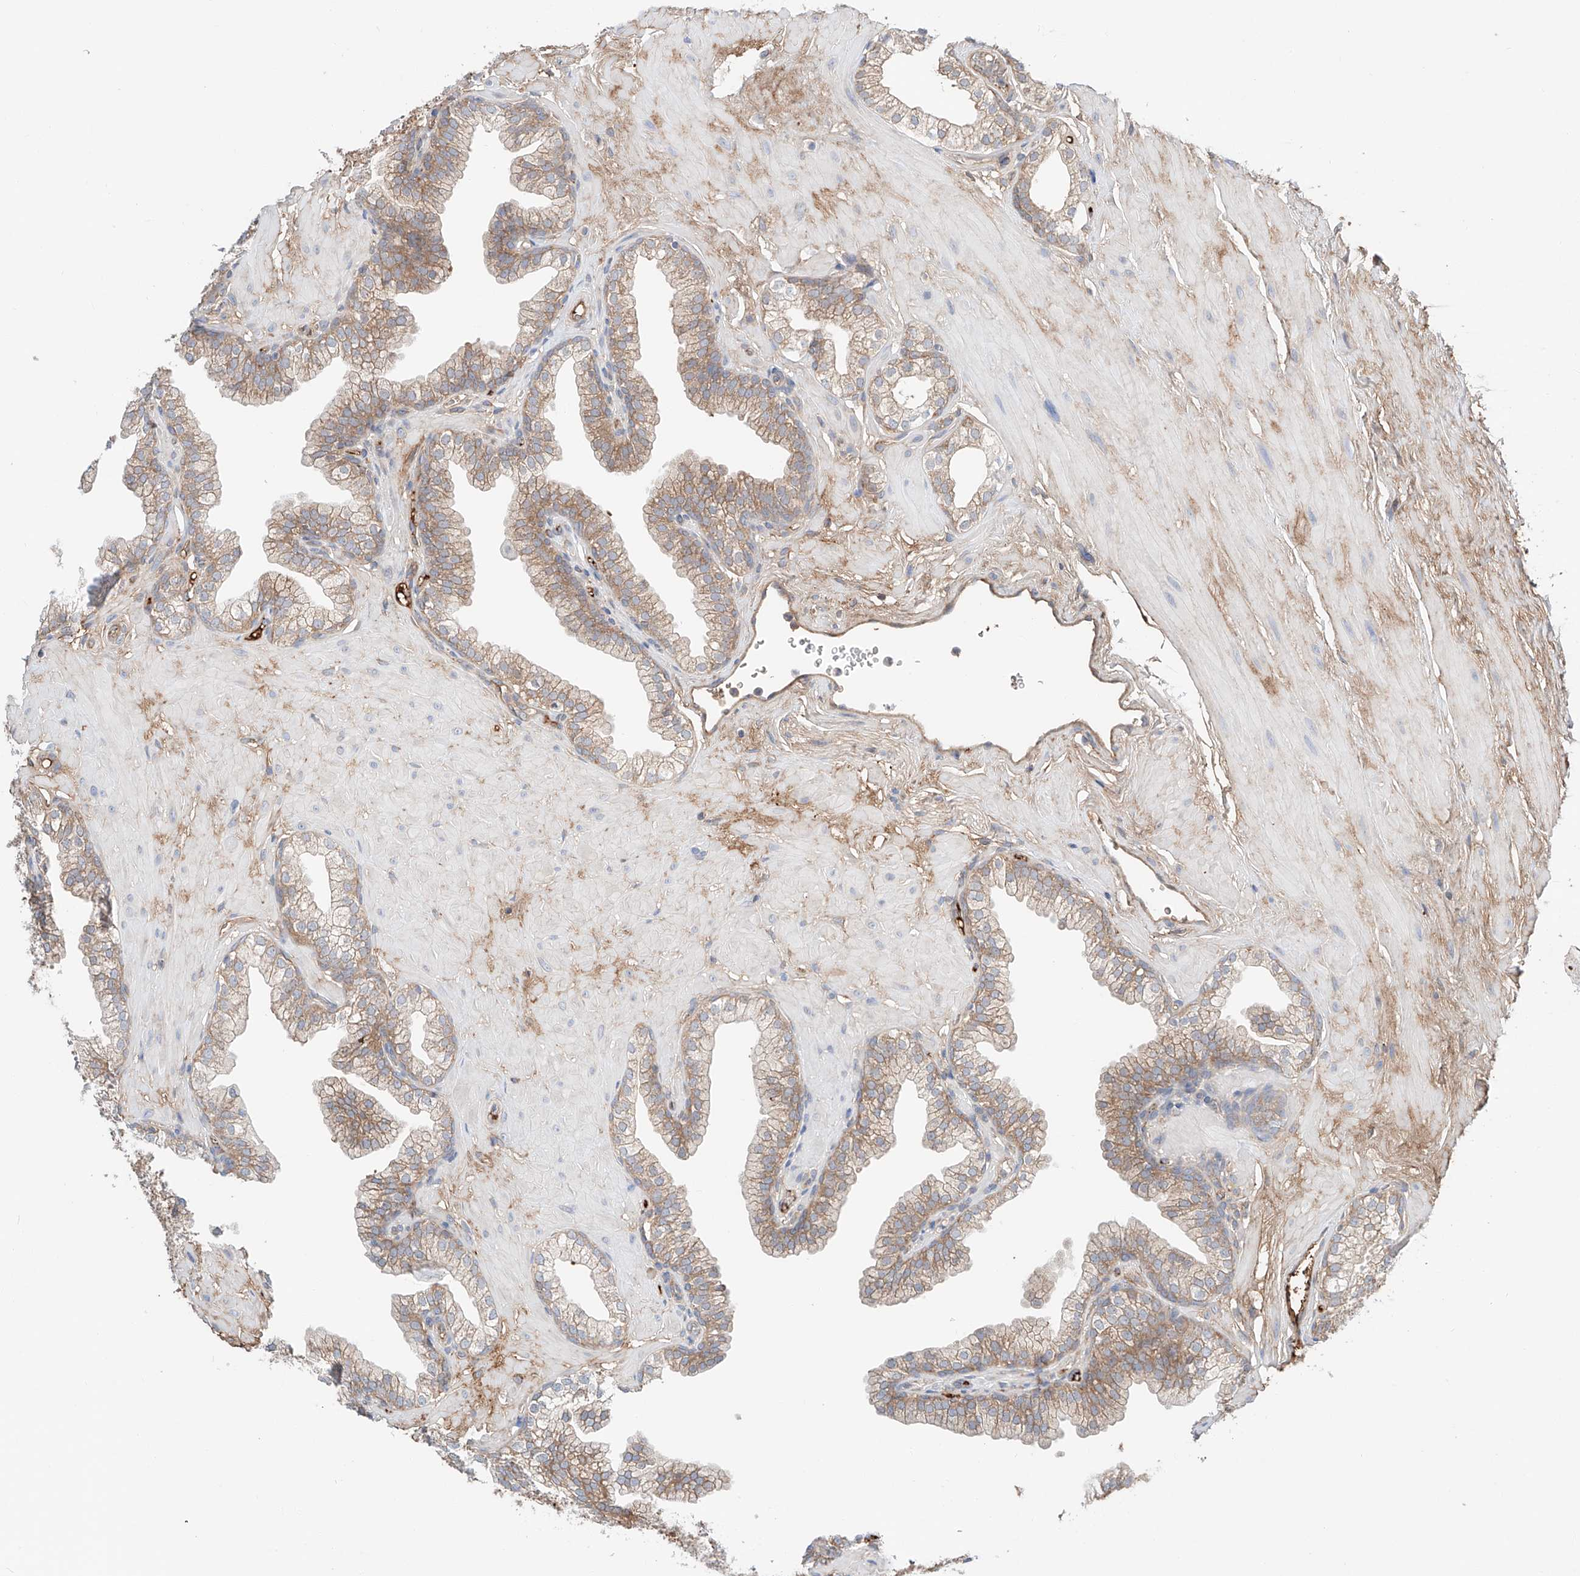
{"staining": {"intensity": "weak", "quantity": ">75%", "location": "cytoplasmic/membranous"}, "tissue": "prostate", "cell_type": "Glandular cells", "image_type": "normal", "snomed": [{"axis": "morphology", "description": "Normal tissue, NOS"}, {"axis": "morphology", "description": "Urothelial carcinoma, Low grade"}, {"axis": "topography", "description": "Urinary bladder"}, {"axis": "topography", "description": "Prostate"}], "caption": "The image displays staining of unremarkable prostate, revealing weak cytoplasmic/membranous protein positivity (brown color) within glandular cells. Using DAB (3,3'-diaminobenzidine) (brown) and hematoxylin (blue) stains, captured at high magnification using brightfield microscopy.", "gene": "PGGT1B", "patient": {"sex": "male", "age": 60}}